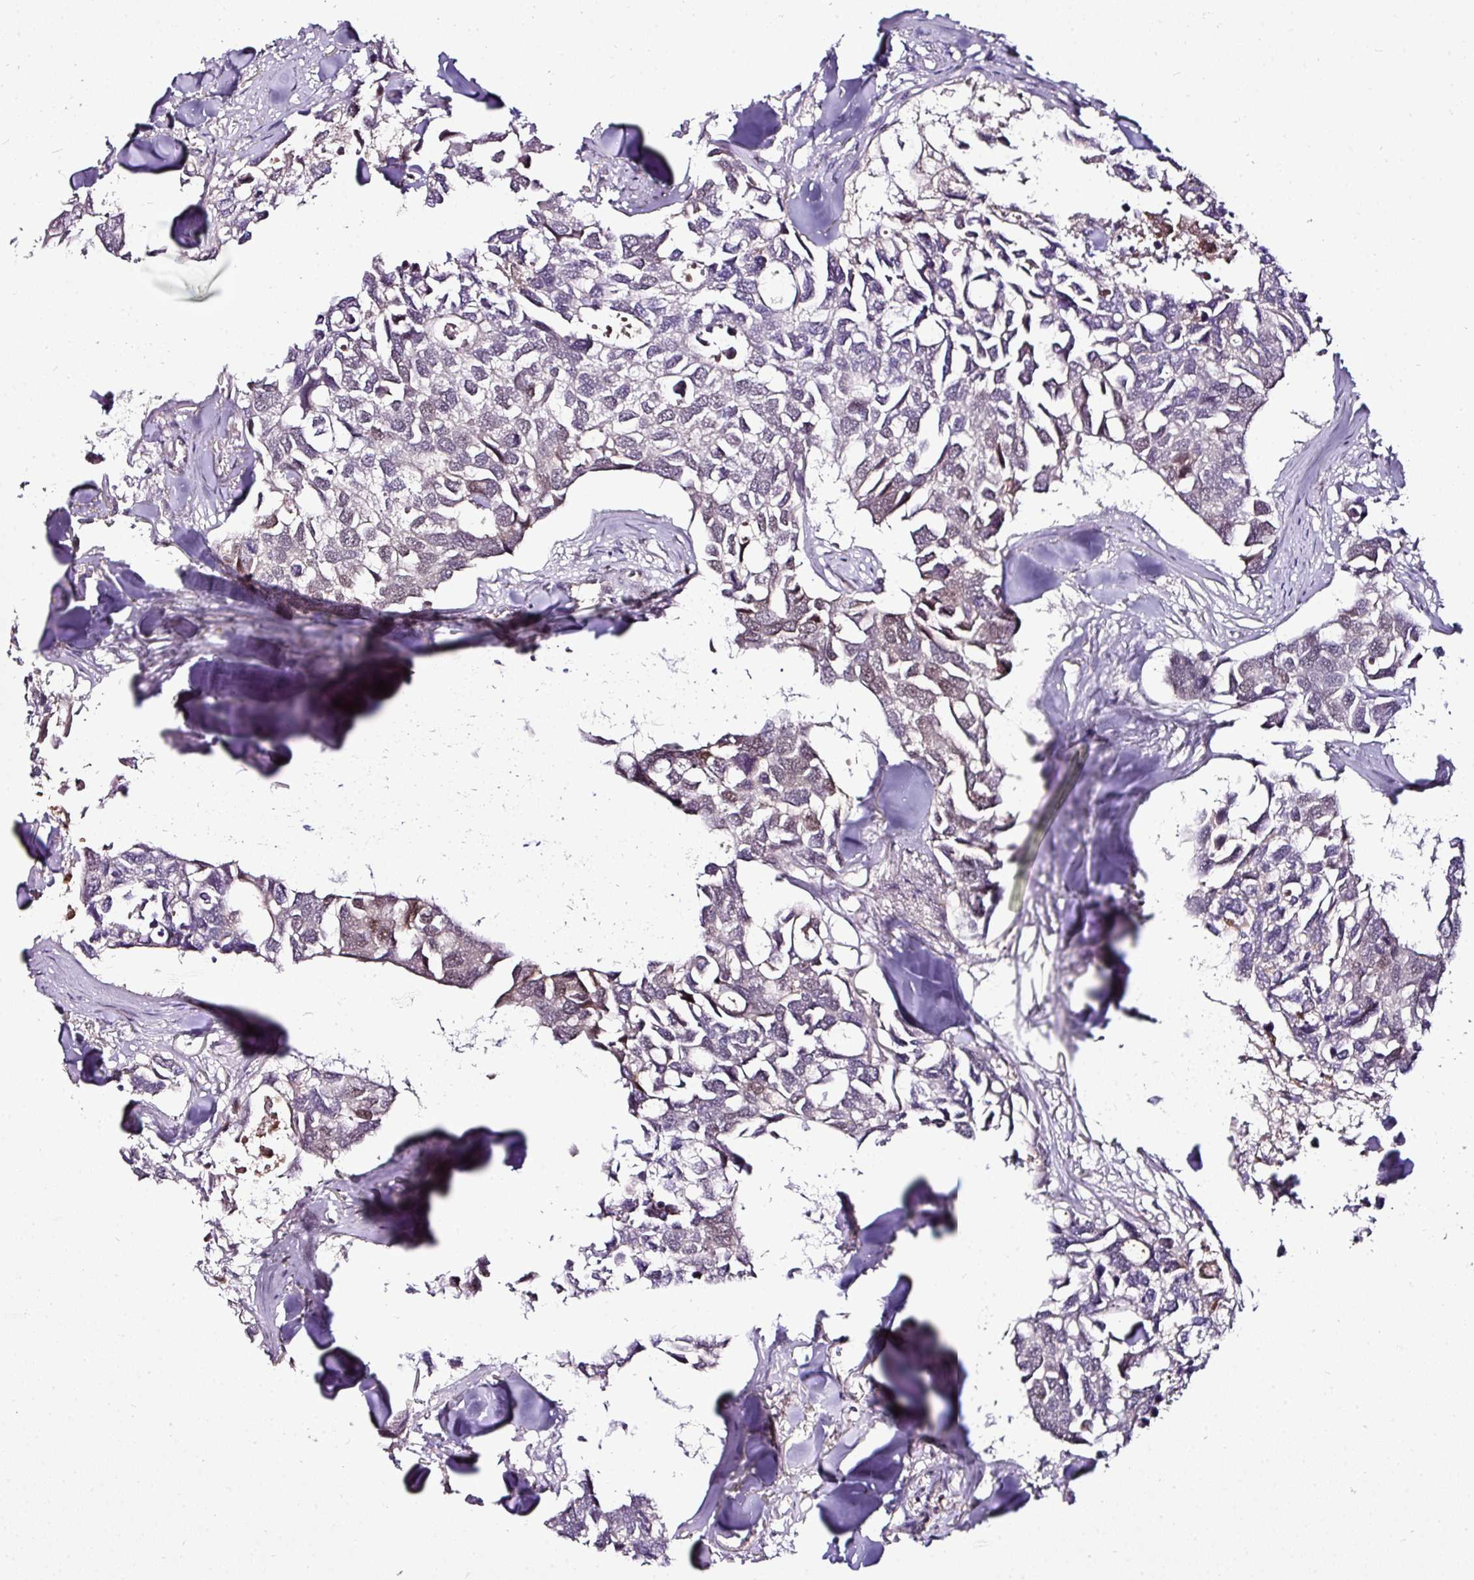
{"staining": {"intensity": "weak", "quantity": "<25%", "location": "nuclear"}, "tissue": "breast cancer", "cell_type": "Tumor cells", "image_type": "cancer", "snomed": [{"axis": "morphology", "description": "Duct carcinoma"}, {"axis": "topography", "description": "Breast"}], "caption": "High magnification brightfield microscopy of breast intraductal carcinoma stained with DAB (3,3'-diaminobenzidine) (brown) and counterstained with hematoxylin (blue): tumor cells show no significant staining.", "gene": "KLF16", "patient": {"sex": "female", "age": 83}}